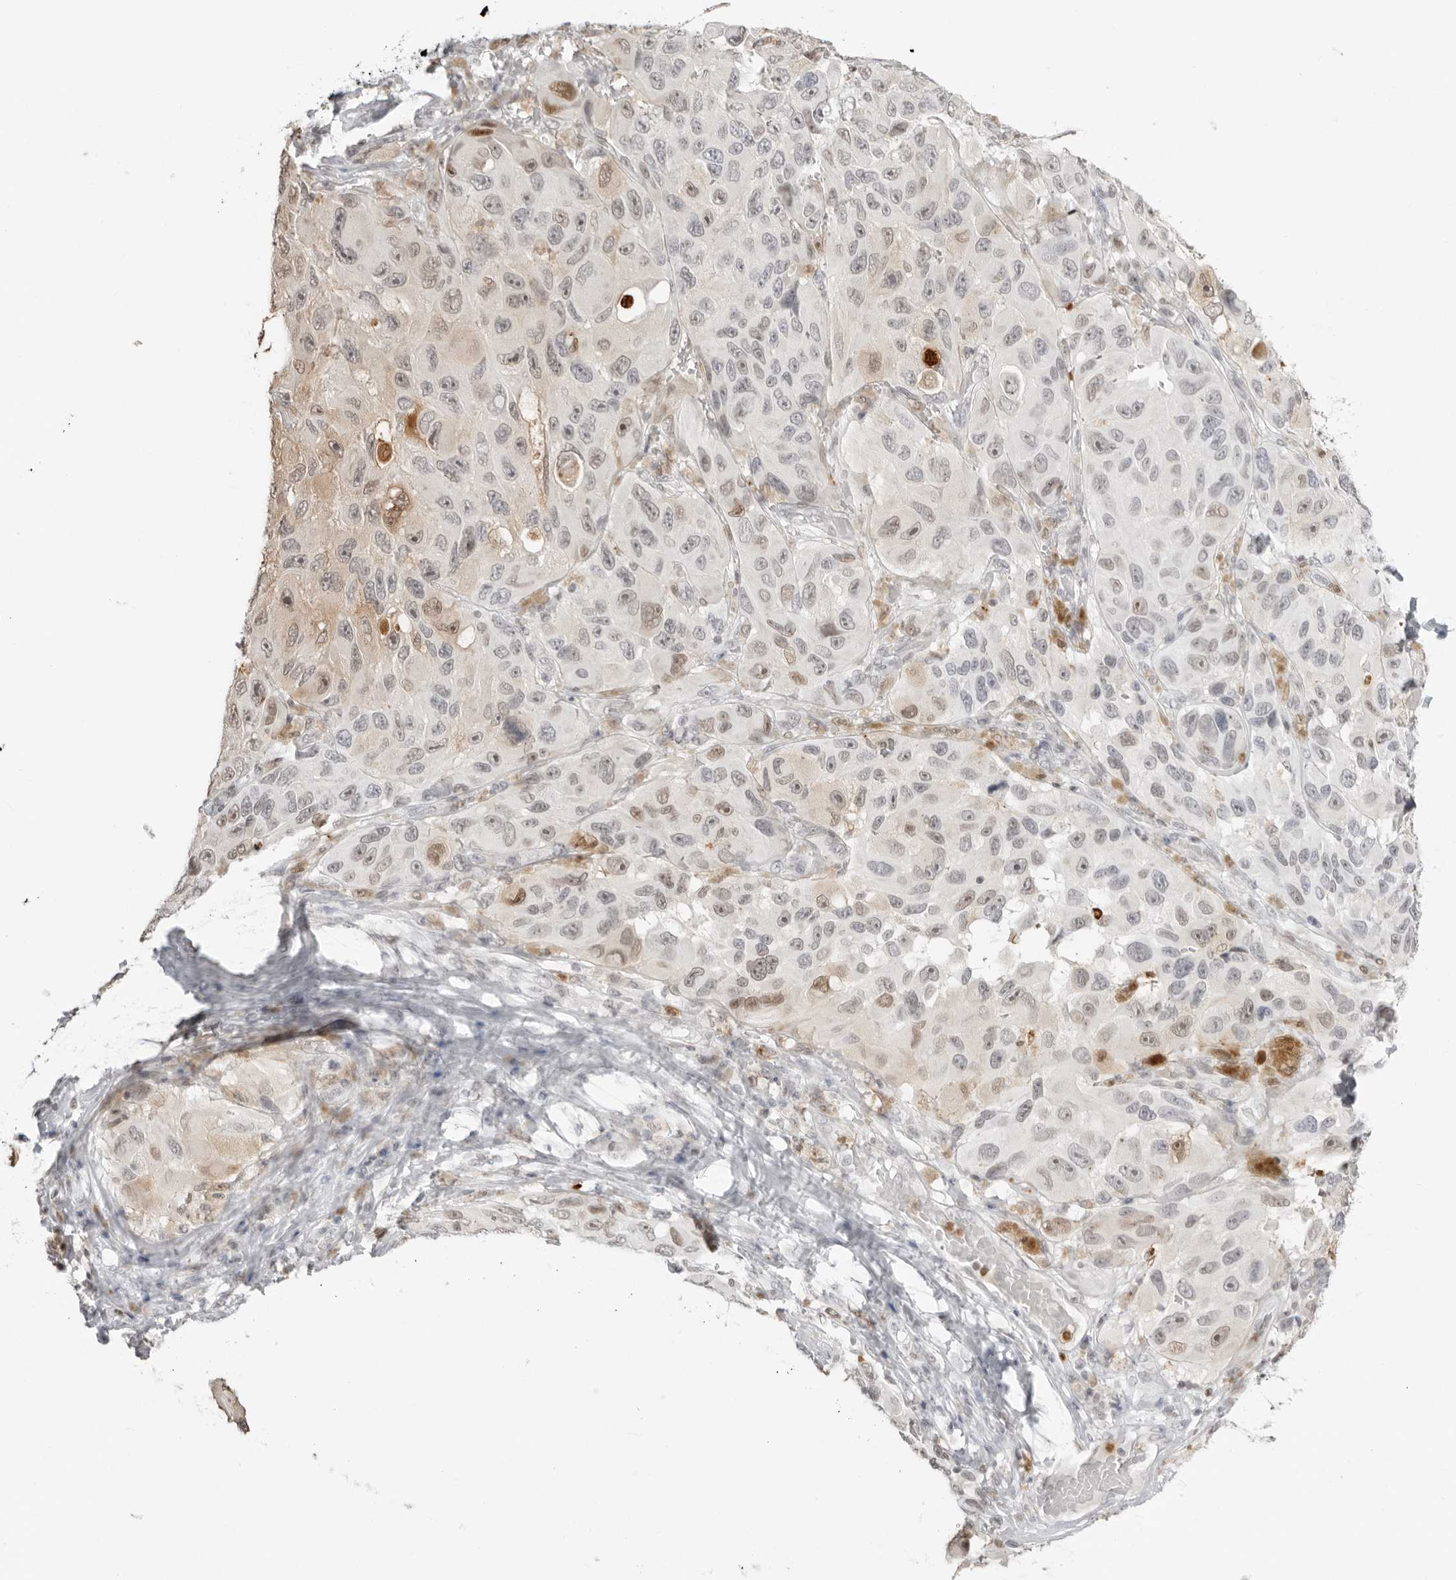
{"staining": {"intensity": "weak", "quantity": "25%-75%", "location": "cytoplasmic/membranous,nuclear"}, "tissue": "melanoma", "cell_type": "Tumor cells", "image_type": "cancer", "snomed": [{"axis": "morphology", "description": "Malignant melanoma, NOS"}, {"axis": "topography", "description": "Skin"}], "caption": "Weak cytoplasmic/membranous and nuclear positivity is seen in approximately 25%-75% of tumor cells in malignant melanoma.", "gene": "RNF146", "patient": {"sex": "female", "age": 73}}